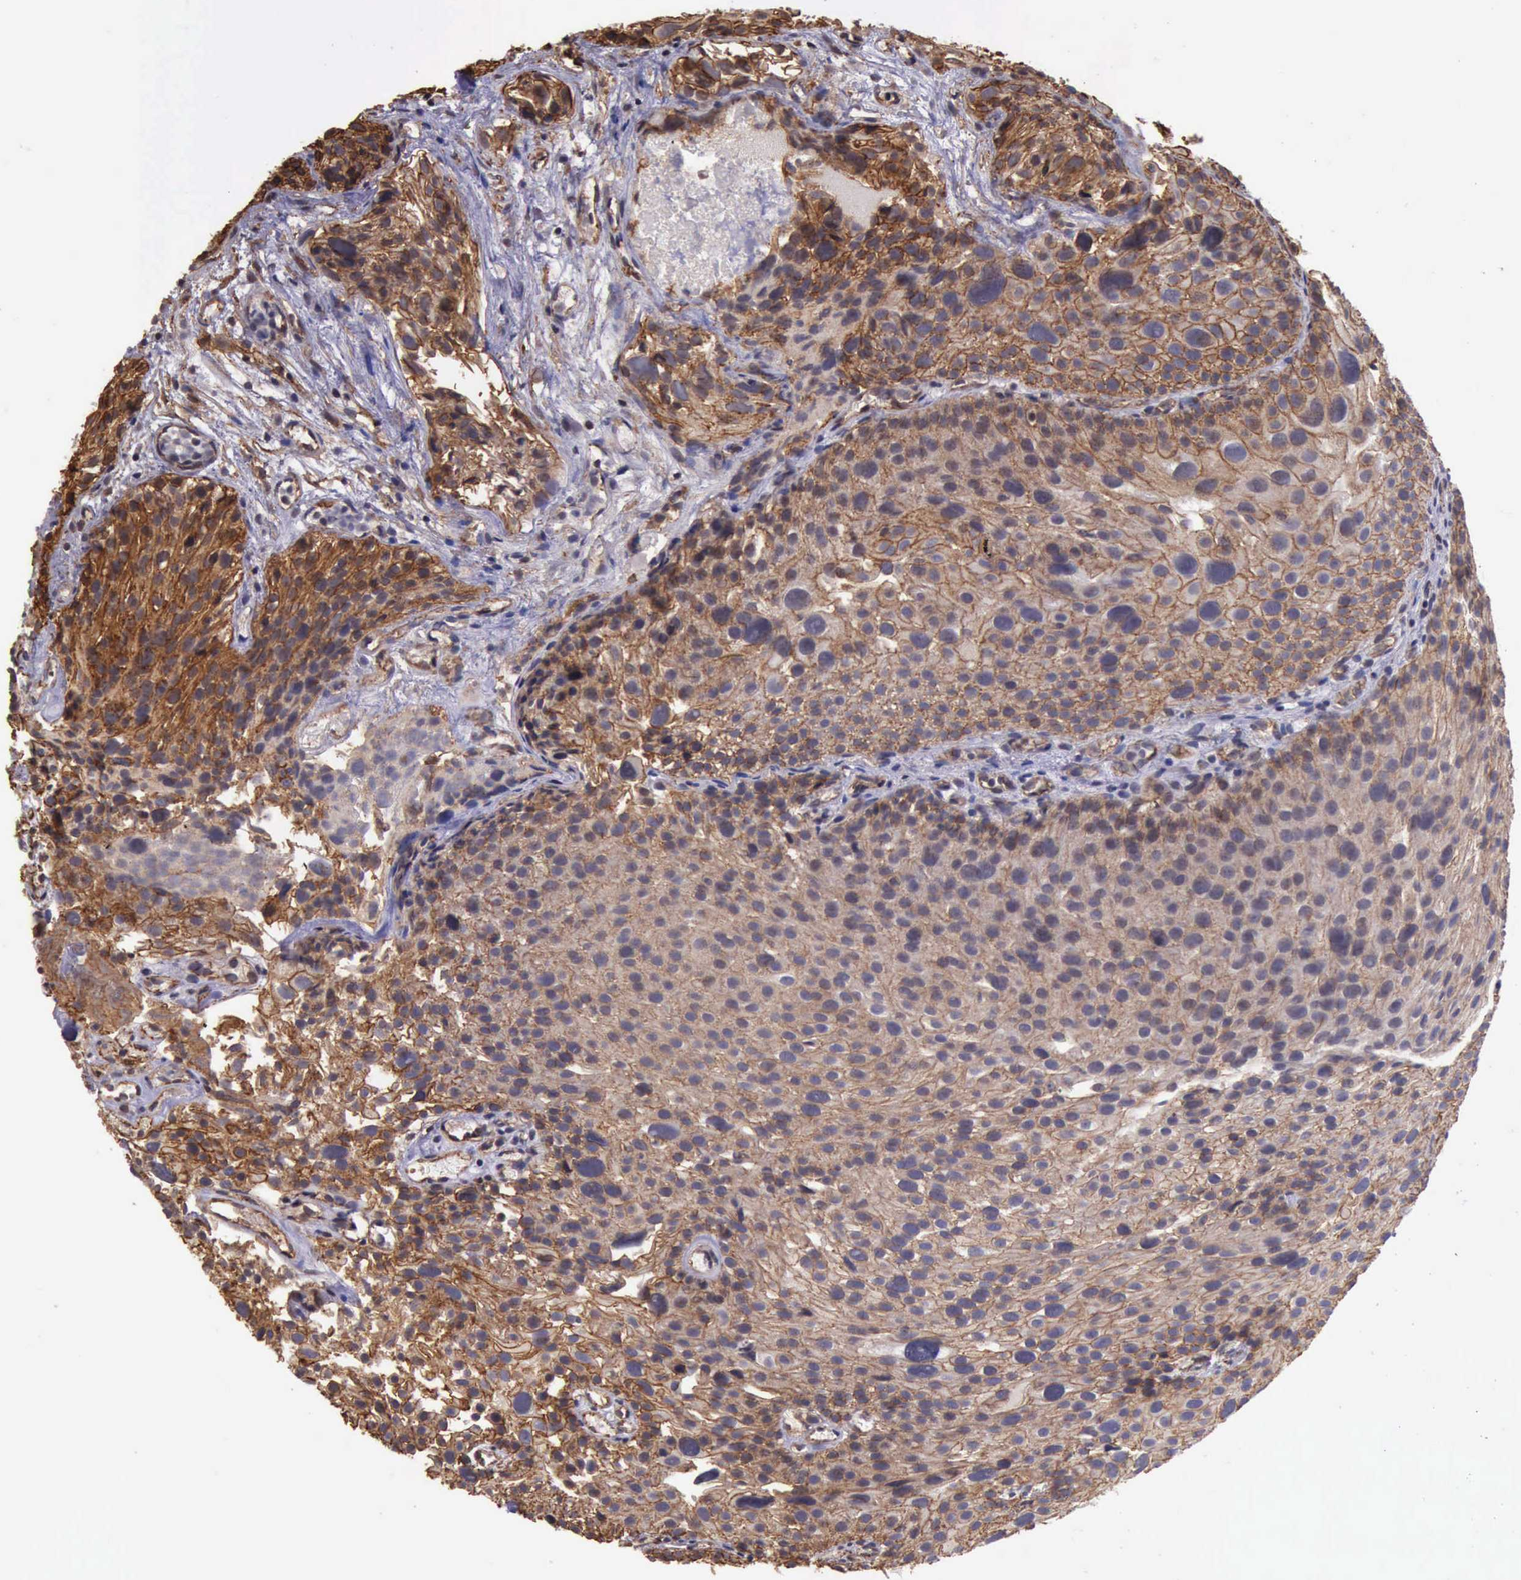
{"staining": {"intensity": "moderate", "quantity": ">75%", "location": "cytoplasmic/membranous"}, "tissue": "urothelial cancer", "cell_type": "Tumor cells", "image_type": "cancer", "snomed": [{"axis": "morphology", "description": "Urothelial carcinoma, High grade"}, {"axis": "topography", "description": "Urinary bladder"}], "caption": "Protein expression analysis of human urothelial carcinoma (high-grade) reveals moderate cytoplasmic/membranous expression in about >75% of tumor cells.", "gene": "CTNNB1", "patient": {"sex": "female", "age": 78}}